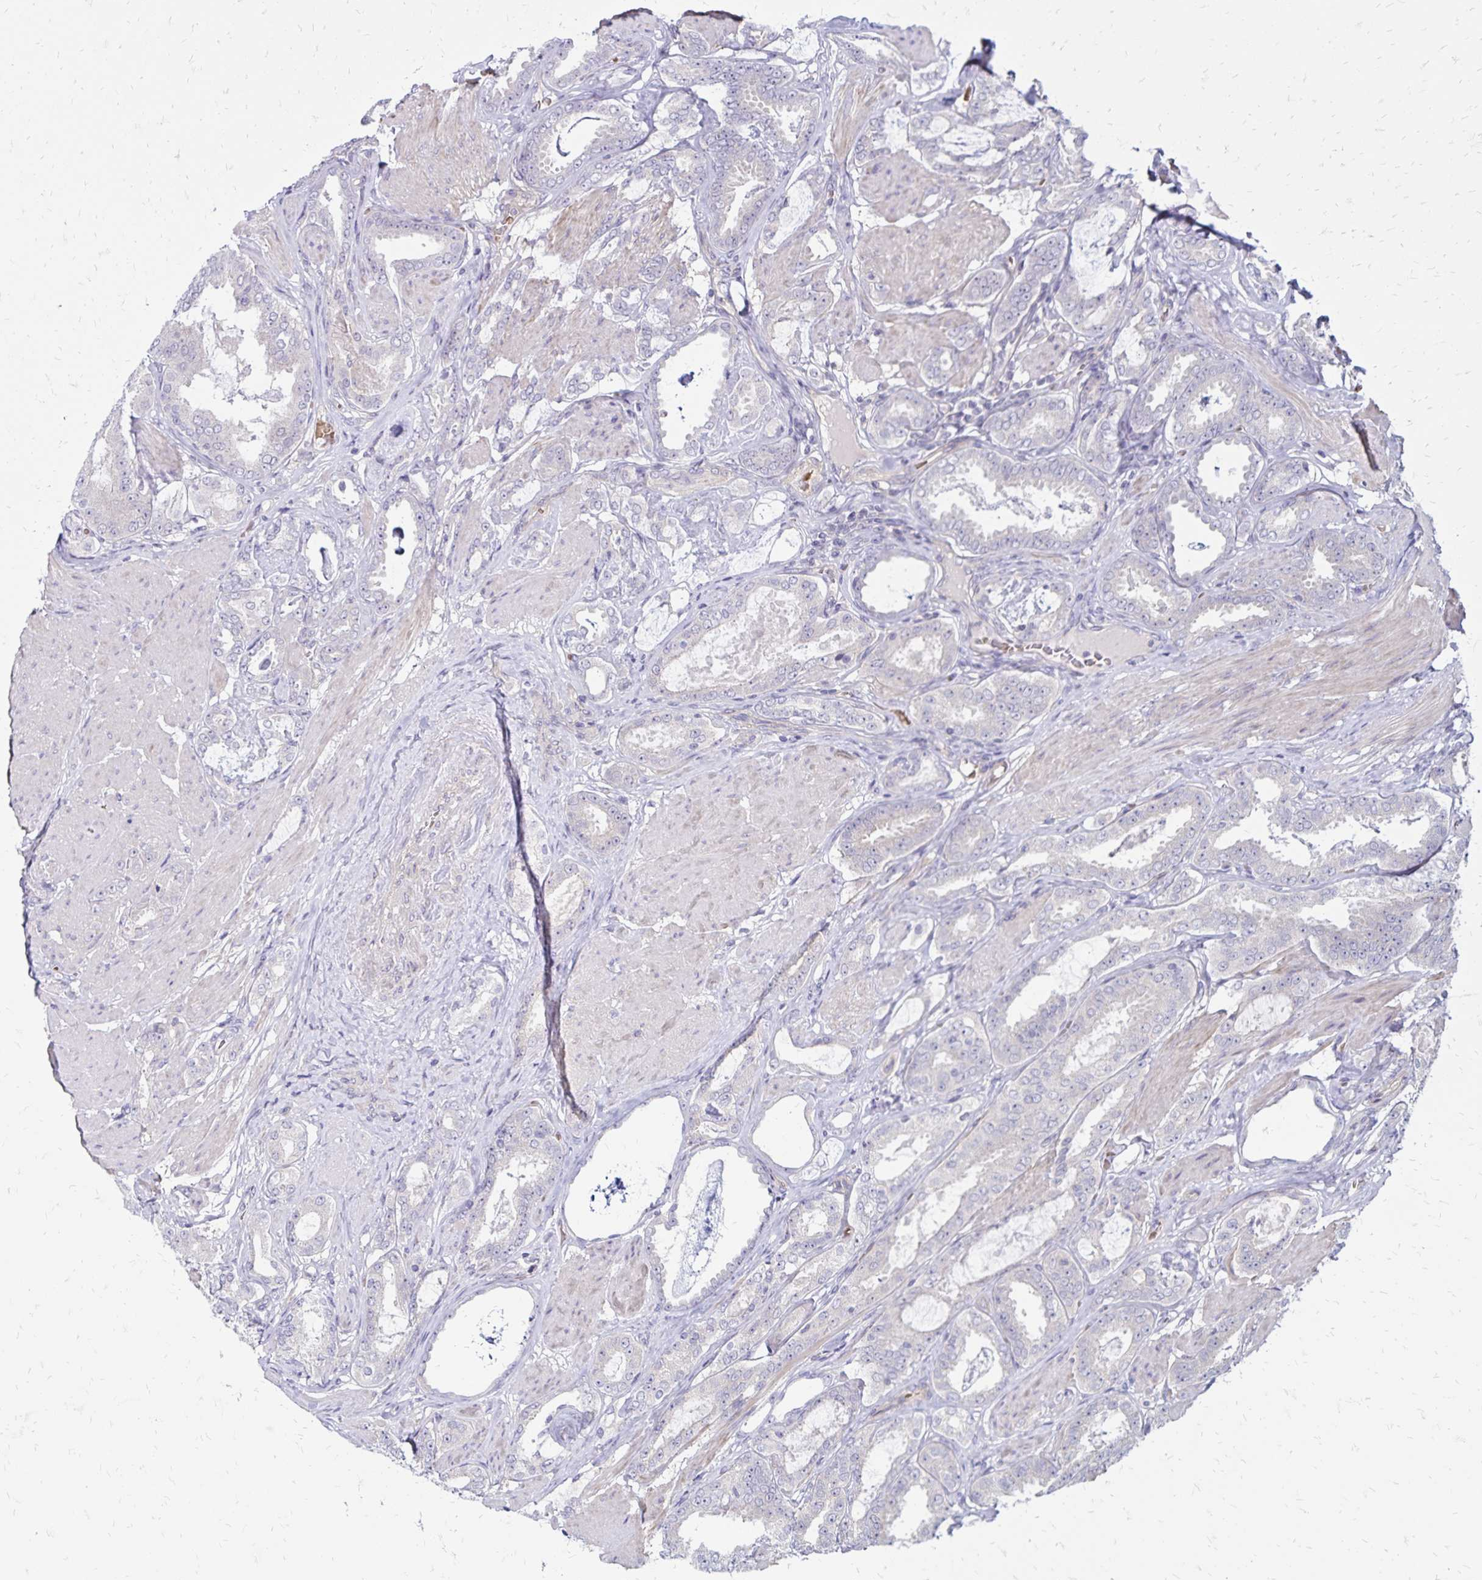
{"staining": {"intensity": "negative", "quantity": "none", "location": "none"}, "tissue": "prostate cancer", "cell_type": "Tumor cells", "image_type": "cancer", "snomed": [{"axis": "morphology", "description": "Adenocarcinoma, High grade"}, {"axis": "topography", "description": "Prostate"}], "caption": "The immunohistochemistry histopathology image has no significant staining in tumor cells of prostate adenocarcinoma (high-grade) tissue.", "gene": "FSD1", "patient": {"sex": "male", "age": 63}}